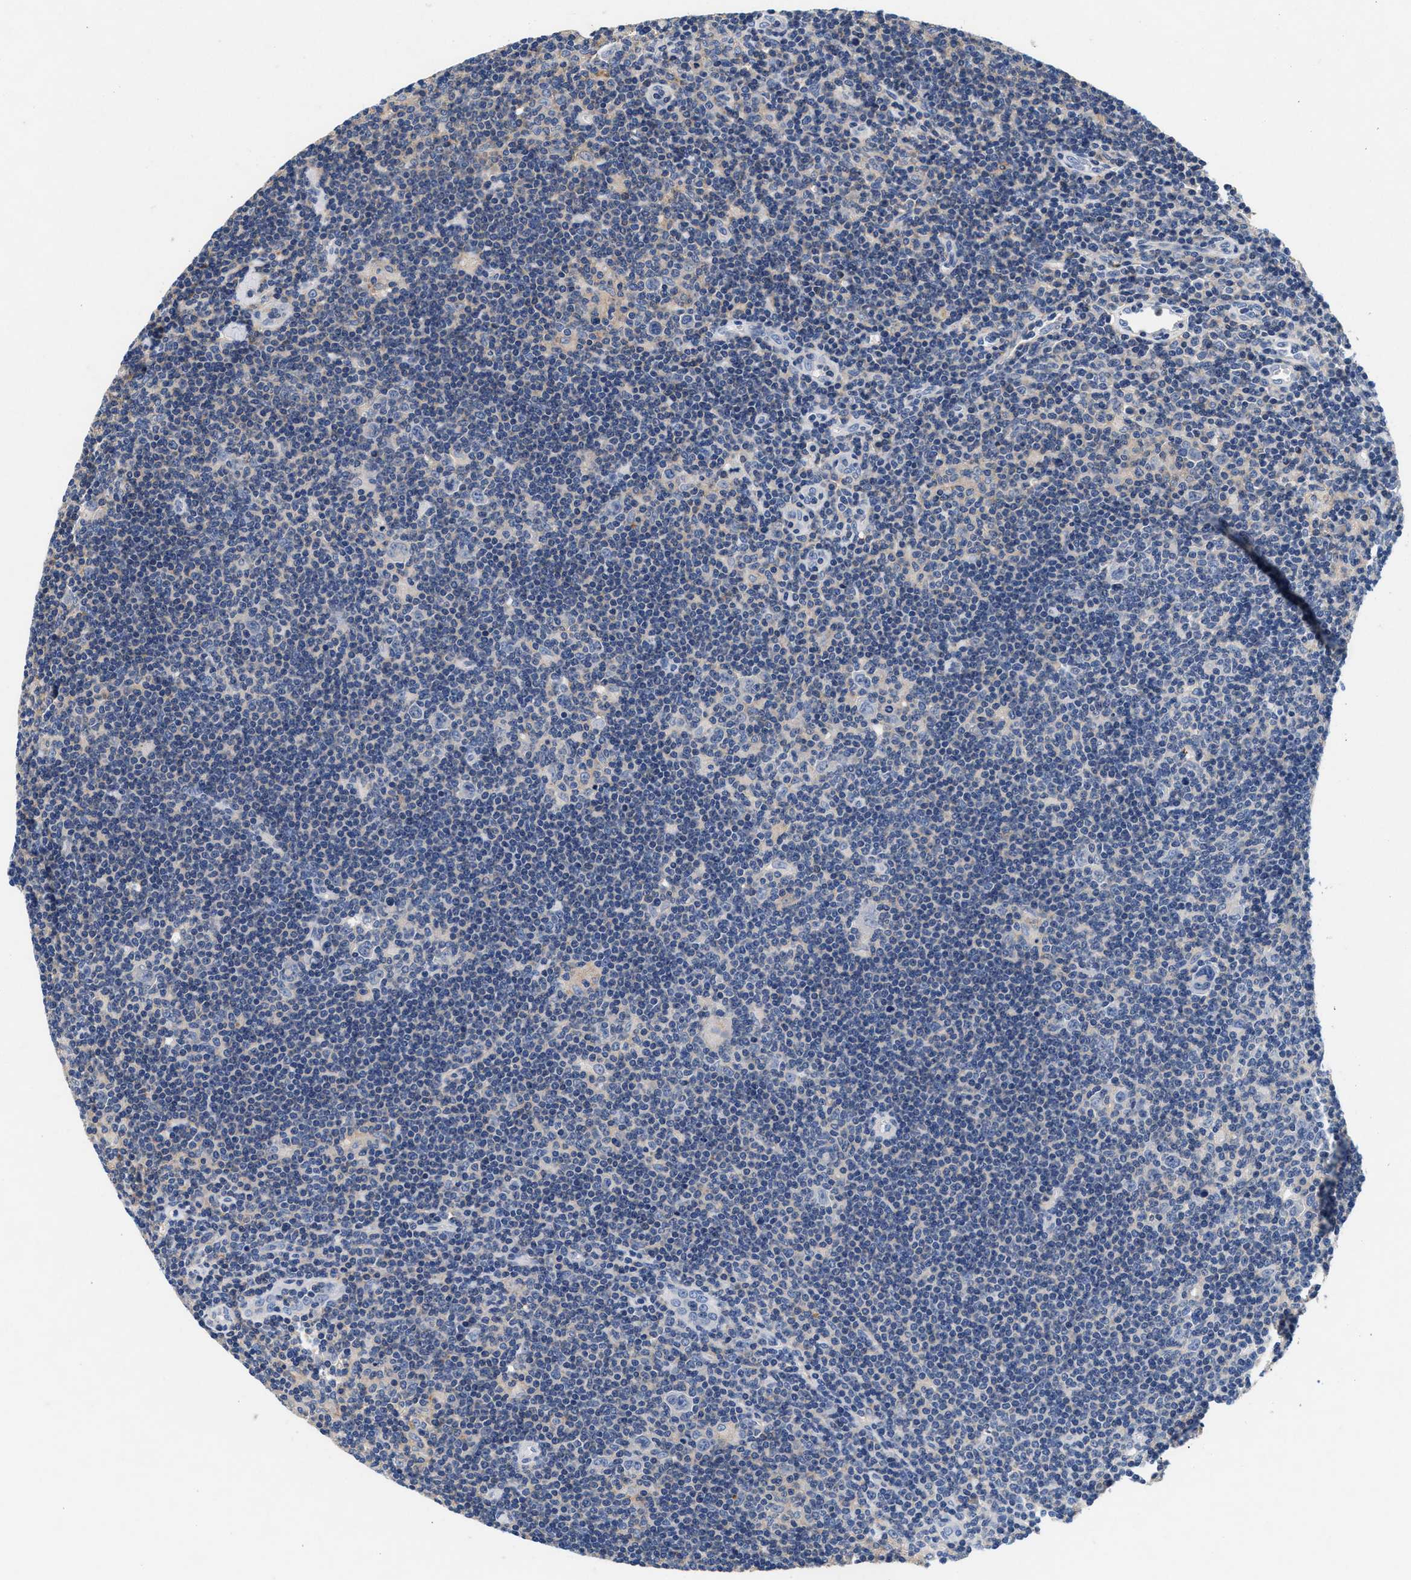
{"staining": {"intensity": "negative", "quantity": "none", "location": "none"}, "tissue": "lymphoma", "cell_type": "Tumor cells", "image_type": "cancer", "snomed": [{"axis": "morphology", "description": "Hodgkin's disease, NOS"}, {"axis": "topography", "description": "Lymph node"}], "caption": "Tumor cells show no significant staining in Hodgkin's disease.", "gene": "GNAI3", "patient": {"sex": "female", "age": 57}}